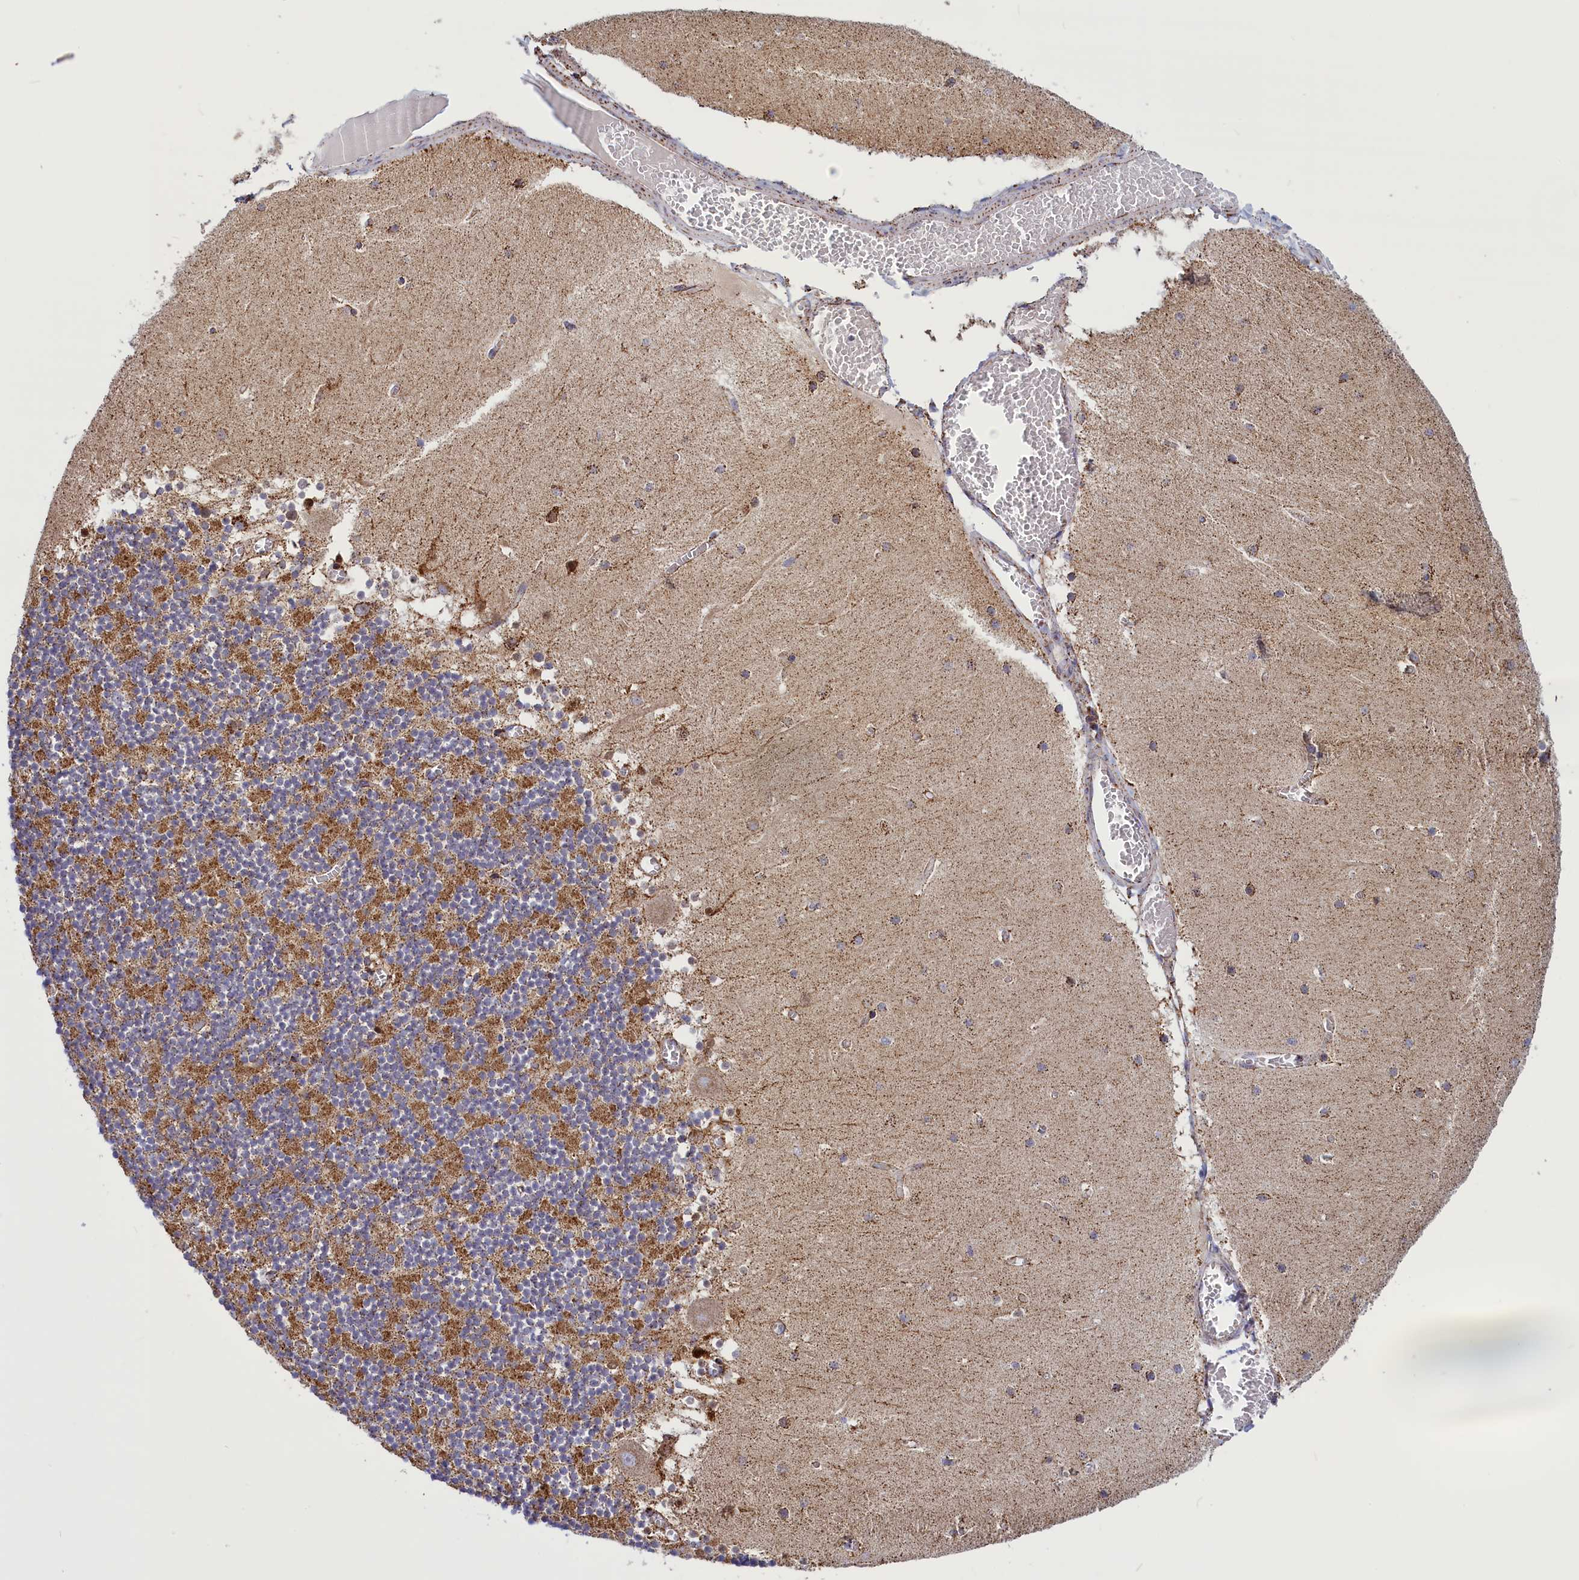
{"staining": {"intensity": "strong", "quantity": "25%-75%", "location": "cytoplasmic/membranous"}, "tissue": "cerebellum", "cell_type": "Cells in granular layer", "image_type": "normal", "snomed": [{"axis": "morphology", "description": "Normal tissue, NOS"}, {"axis": "topography", "description": "Cerebellum"}], "caption": "A high-resolution micrograph shows IHC staining of benign cerebellum, which displays strong cytoplasmic/membranous staining in approximately 25%-75% of cells in granular layer.", "gene": "ISOC2", "patient": {"sex": "female", "age": 28}}